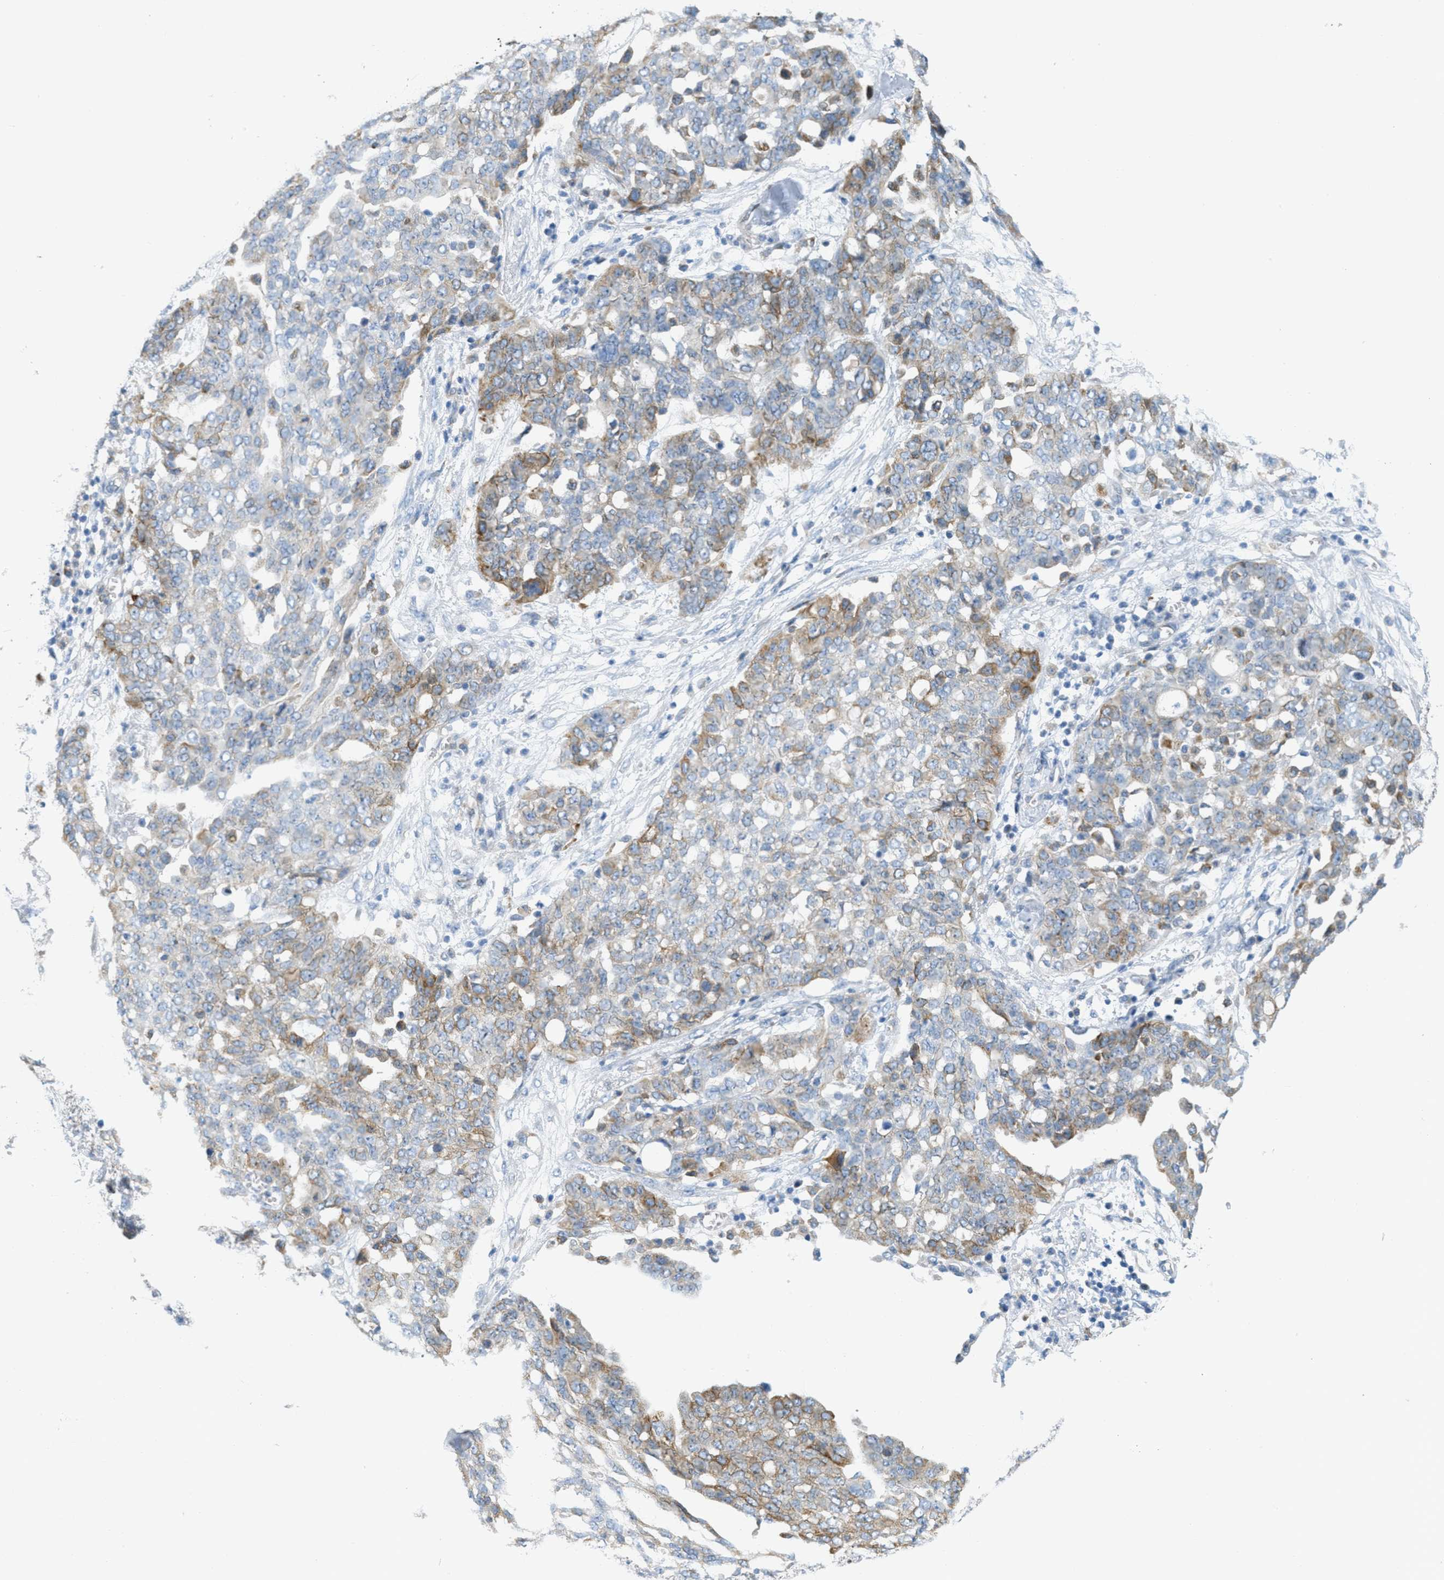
{"staining": {"intensity": "moderate", "quantity": "<25%", "location": "cytoplasmic/membranous"}, "tissue": "ovarian cancer", "cell_type": "Tumor cells", "image_type": "cancer", "snomed": [{"axis": "morphology", "description": "Cystadenocarcinoma, serous, NOS"}, {"axis": "topography", "description": "Soft tissue"}, {"axis": "topography", "description": "Ovary"}], "caption": "An immunohistochemistry (IHC) histopathology image of tumor tissue is shown. Protein staining in brown labels moderate cytoplasmic/membranous positivity in ovarian cancer within tumor cells.", "gene": "TEX264", "patient": {"sex": "female", "age": 57}}